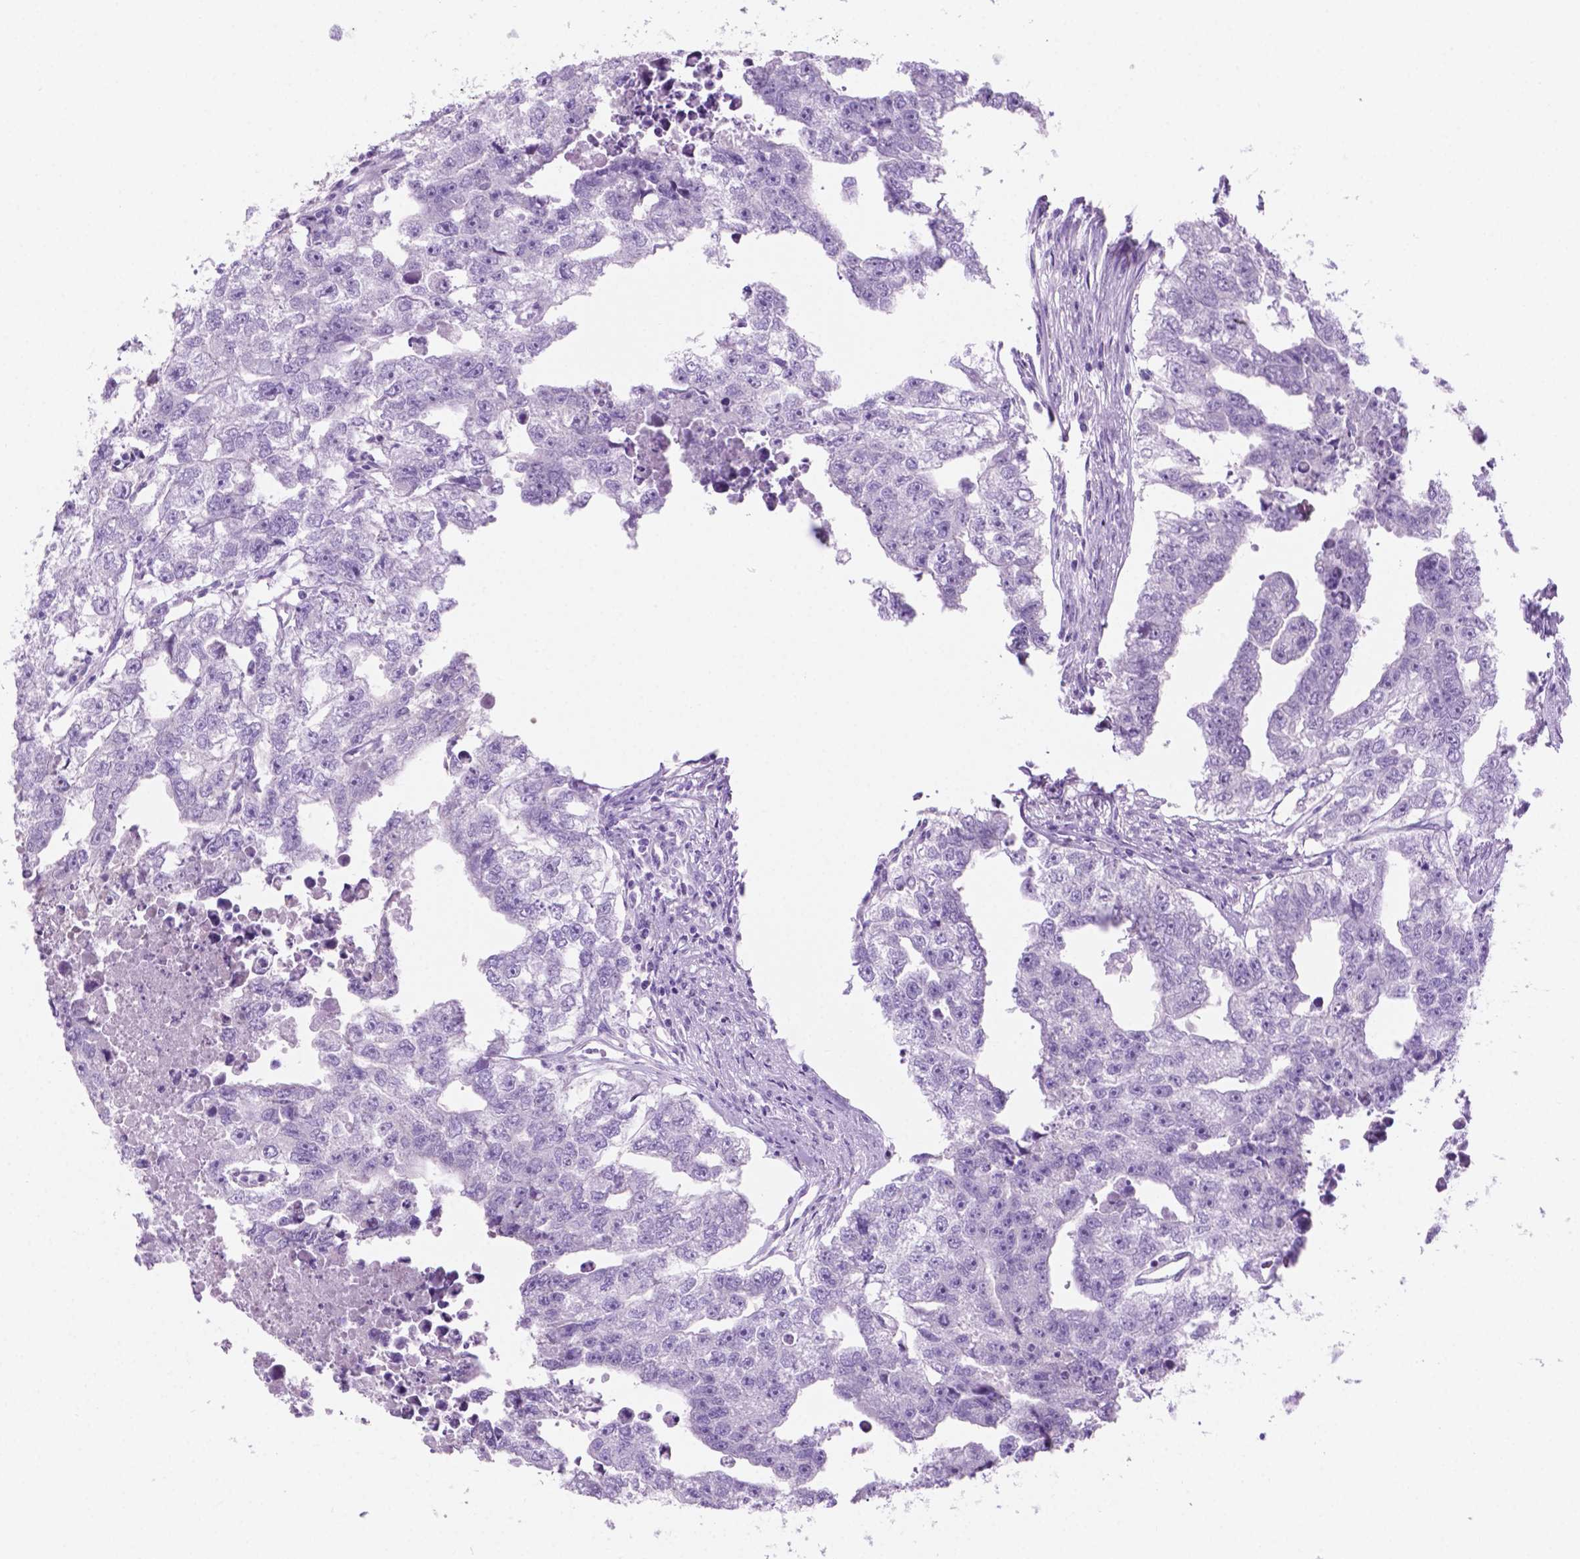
{"staining": {"intensity": "negative", "quantity": "none", "location": "none"}, "tissue": "testis cancer", "cell_type": "Tumor cells", "image_type": "cancer", "snomed": [{"axis": "morphology", "description": "Carcinoma, Embryonal, NOS"}, {"axis": "morphology", "description": "Teratoma, malignant, NOS"}, {"axis": "topography", "description": "Testis"}], "caption": "The image demonstrates no significant positivity in tumor cells of embryonal carcinoma (testis). (DAB (3,3'-diaminobenzidine) immunohistochemistry, high magnification).", "gene": "GRIN2B", "patient": {"sex": "male", "age": 44}}